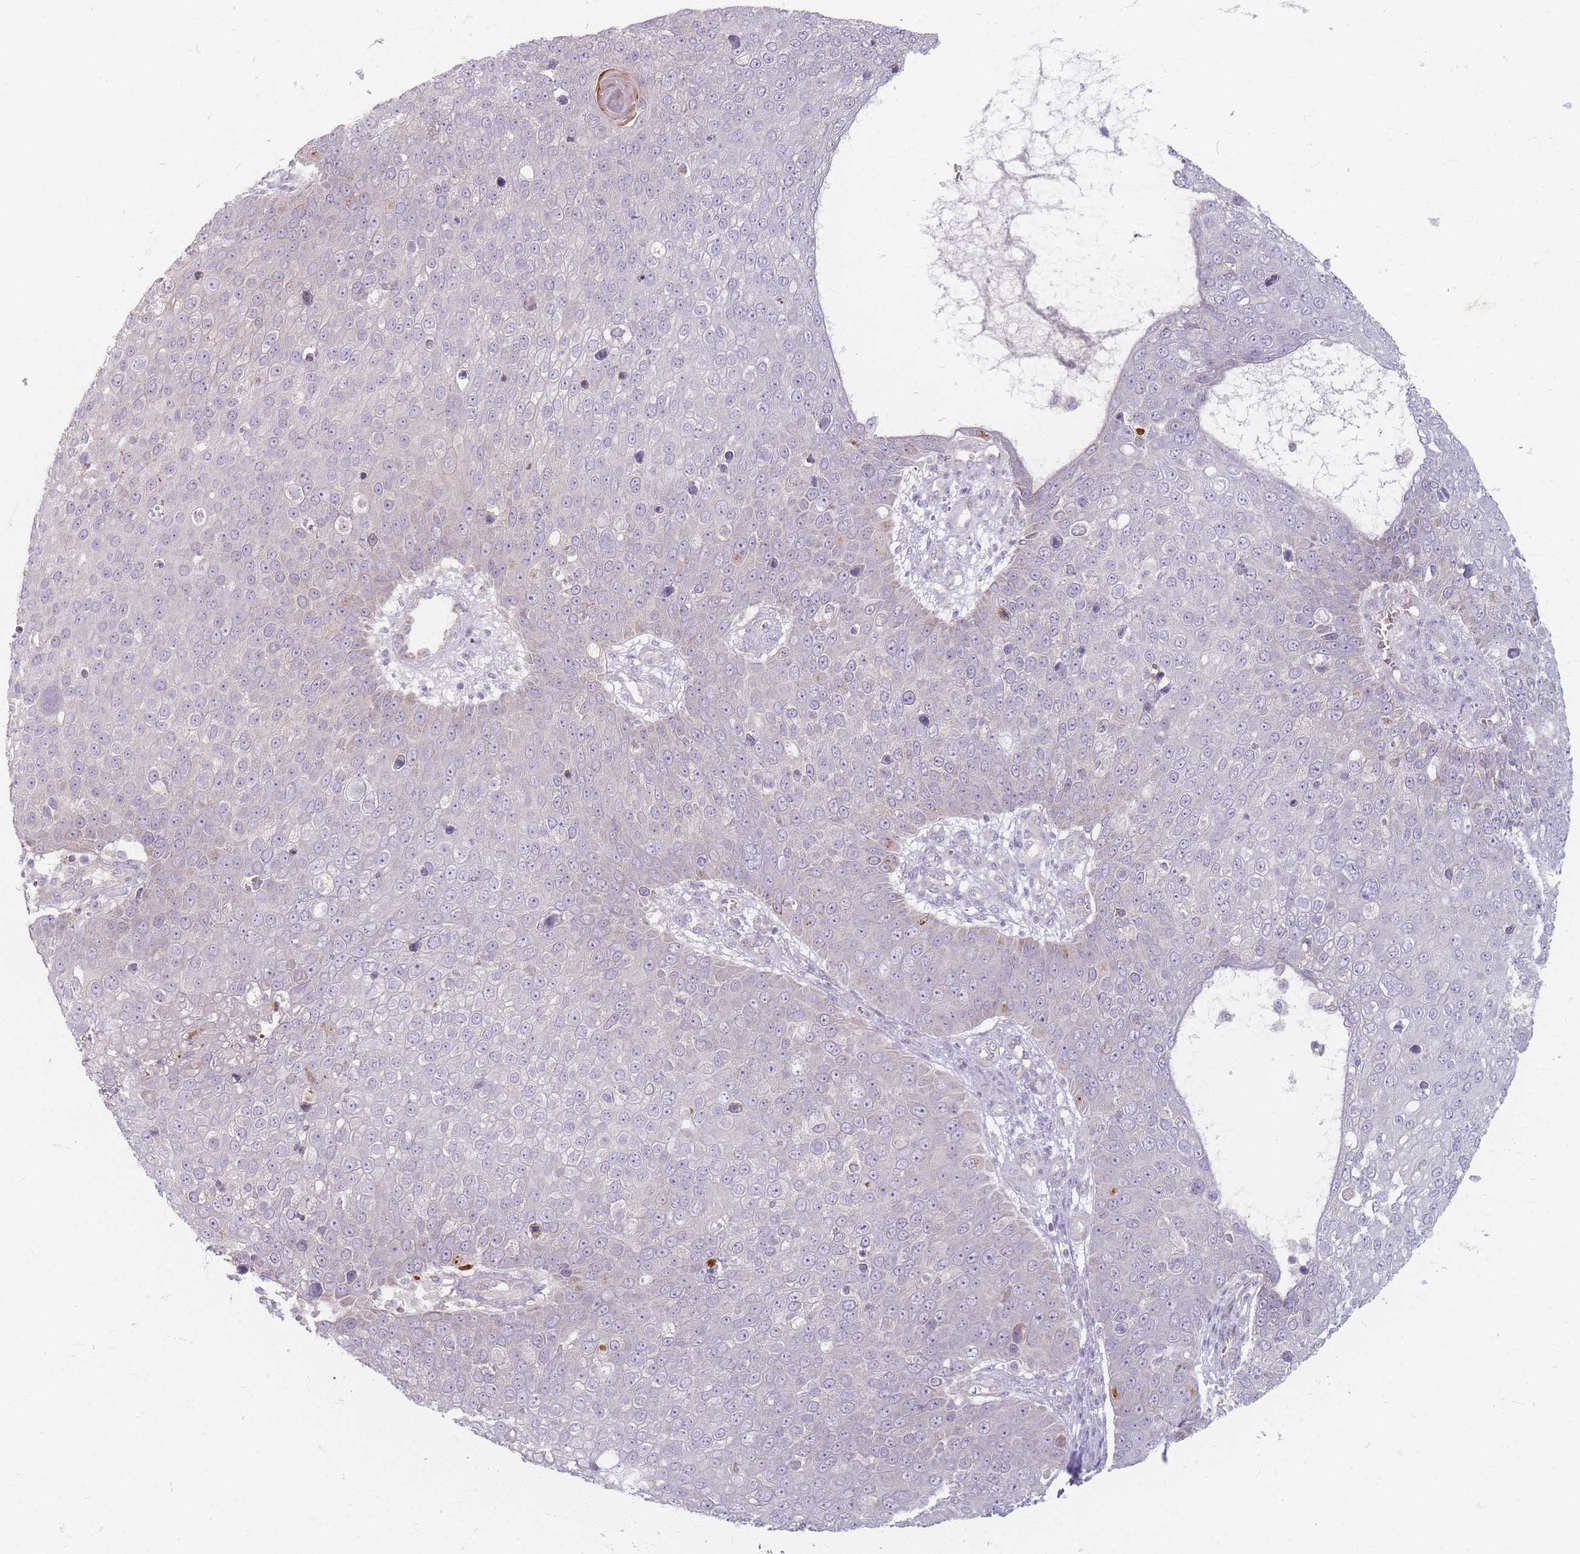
{"staining": {"intensity": "negative", "quantity": "none", "location": "none"}, "tissue": "skin cancer", "cell_type": "Tumor cells", "image_type": "cancer", "snomed": [{"axis": "morphology", "description": "Squamous cell carcinoma, NOS"}, {"axis": "topography", "description": "Skin"}], "caption": "Skin squamous cell carcinoma was stained to show a protein in brown. There is no significant expression in tumor cells. Brightfield microscopy of immunohistochemistry stained with DAB (3,3'-diaminobenzidine) (brown) and hematoxylin (blue), captured at high magnification.", "gene": "CHCHD7", "patient": {"sex": "male", "age": 71}}